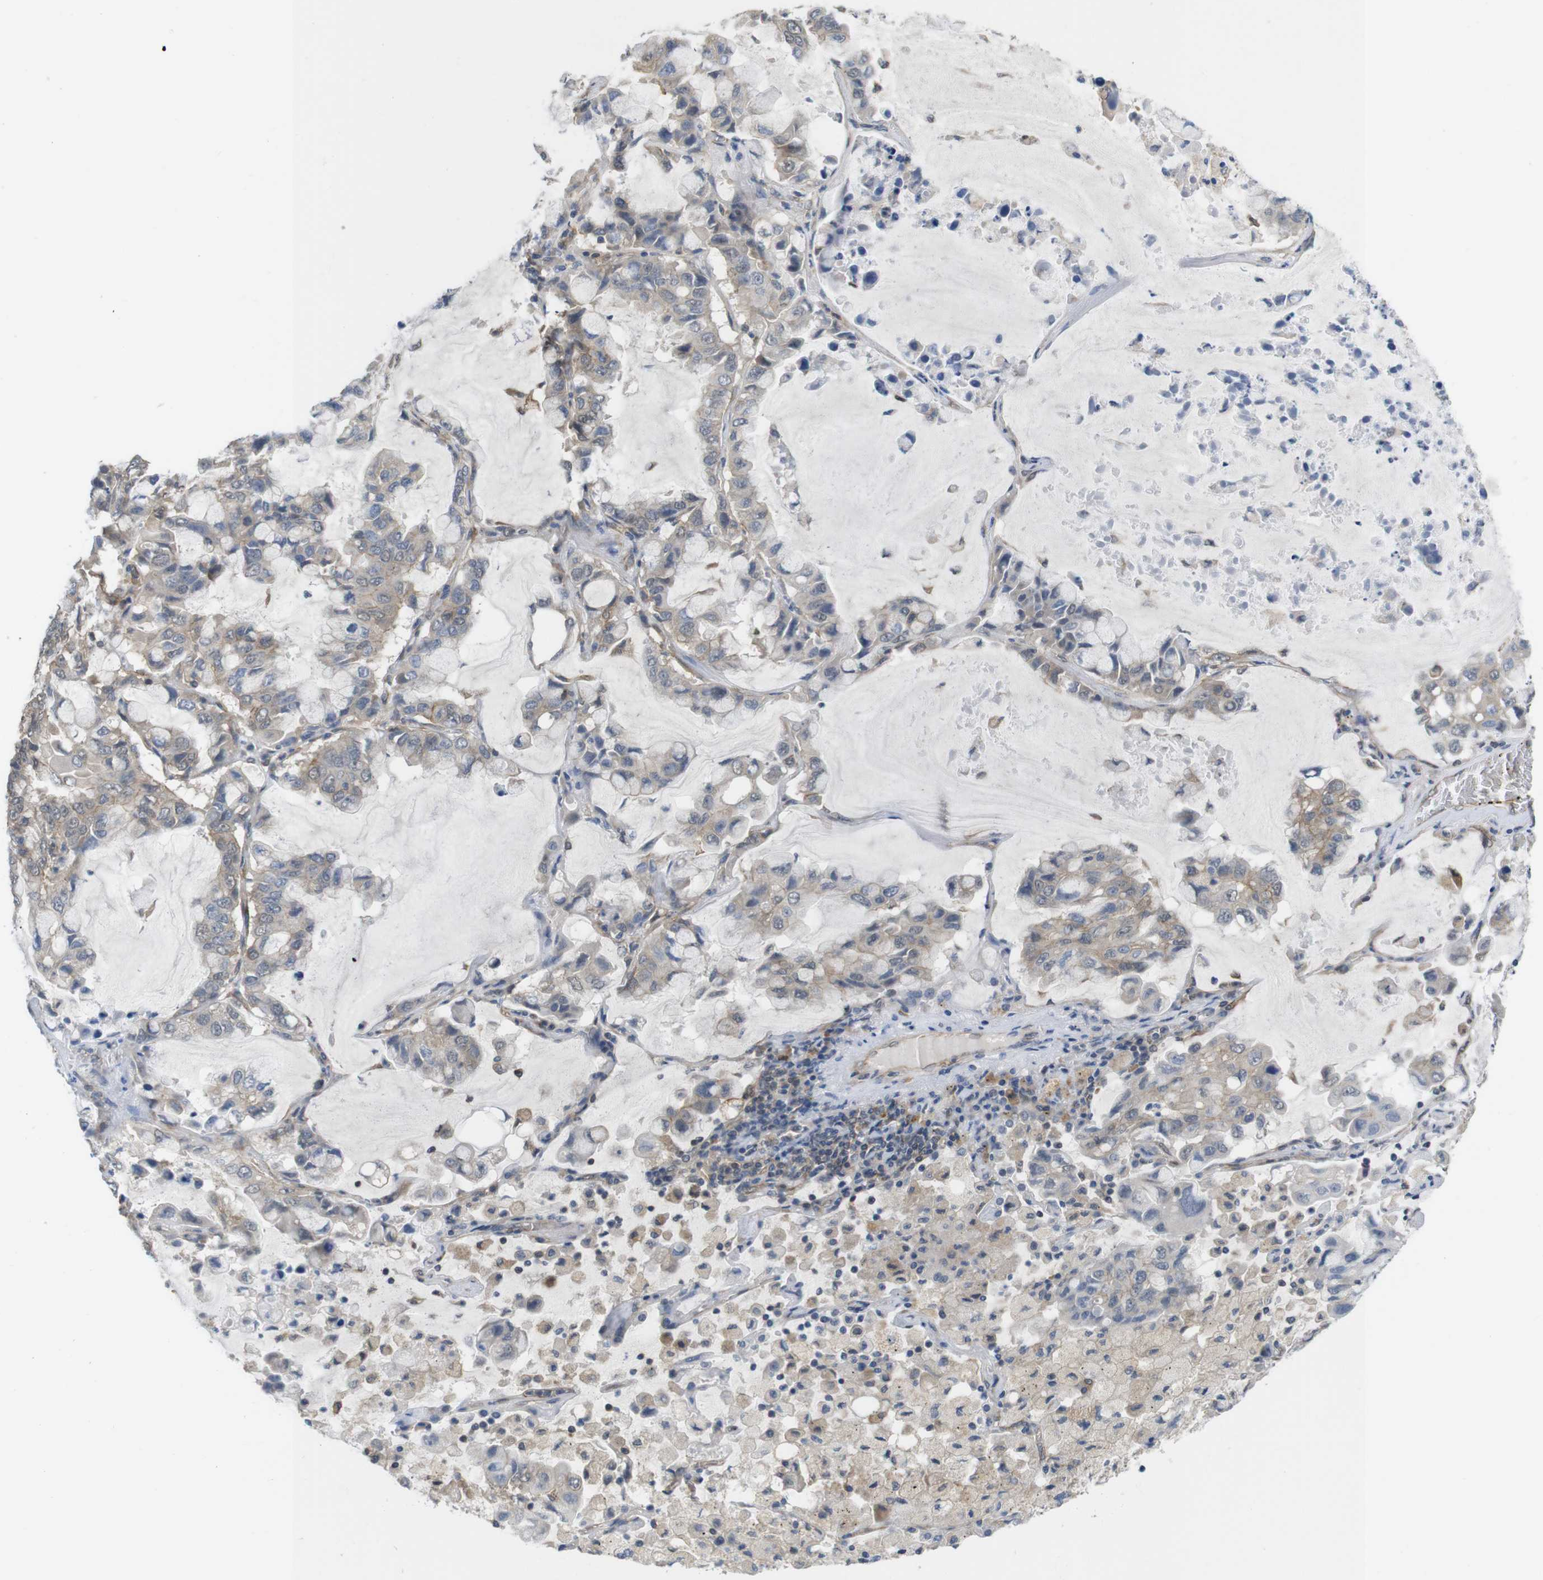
{"staining": {"intensity": "weak", "quantity": ">75%", "location": "cytoplasmic/membranous"}, "tissue": "lung cancer", "cell_type": "Tumor cells", "image_type": "cancer", "snomed": [{"axis": "morphology", "description": "Adenocarcinoma, NOS"}, {"axis": "topography", "description": "Lung"}], "caption": "This is a histology image of IHC staining of lung cancer (adenocarcinoma), which shows weak expression in the cytoplasmic/membranous of tumor cells.", "gene": "ZDHHC5", "patient": {"sex": "male", "age": 64}}